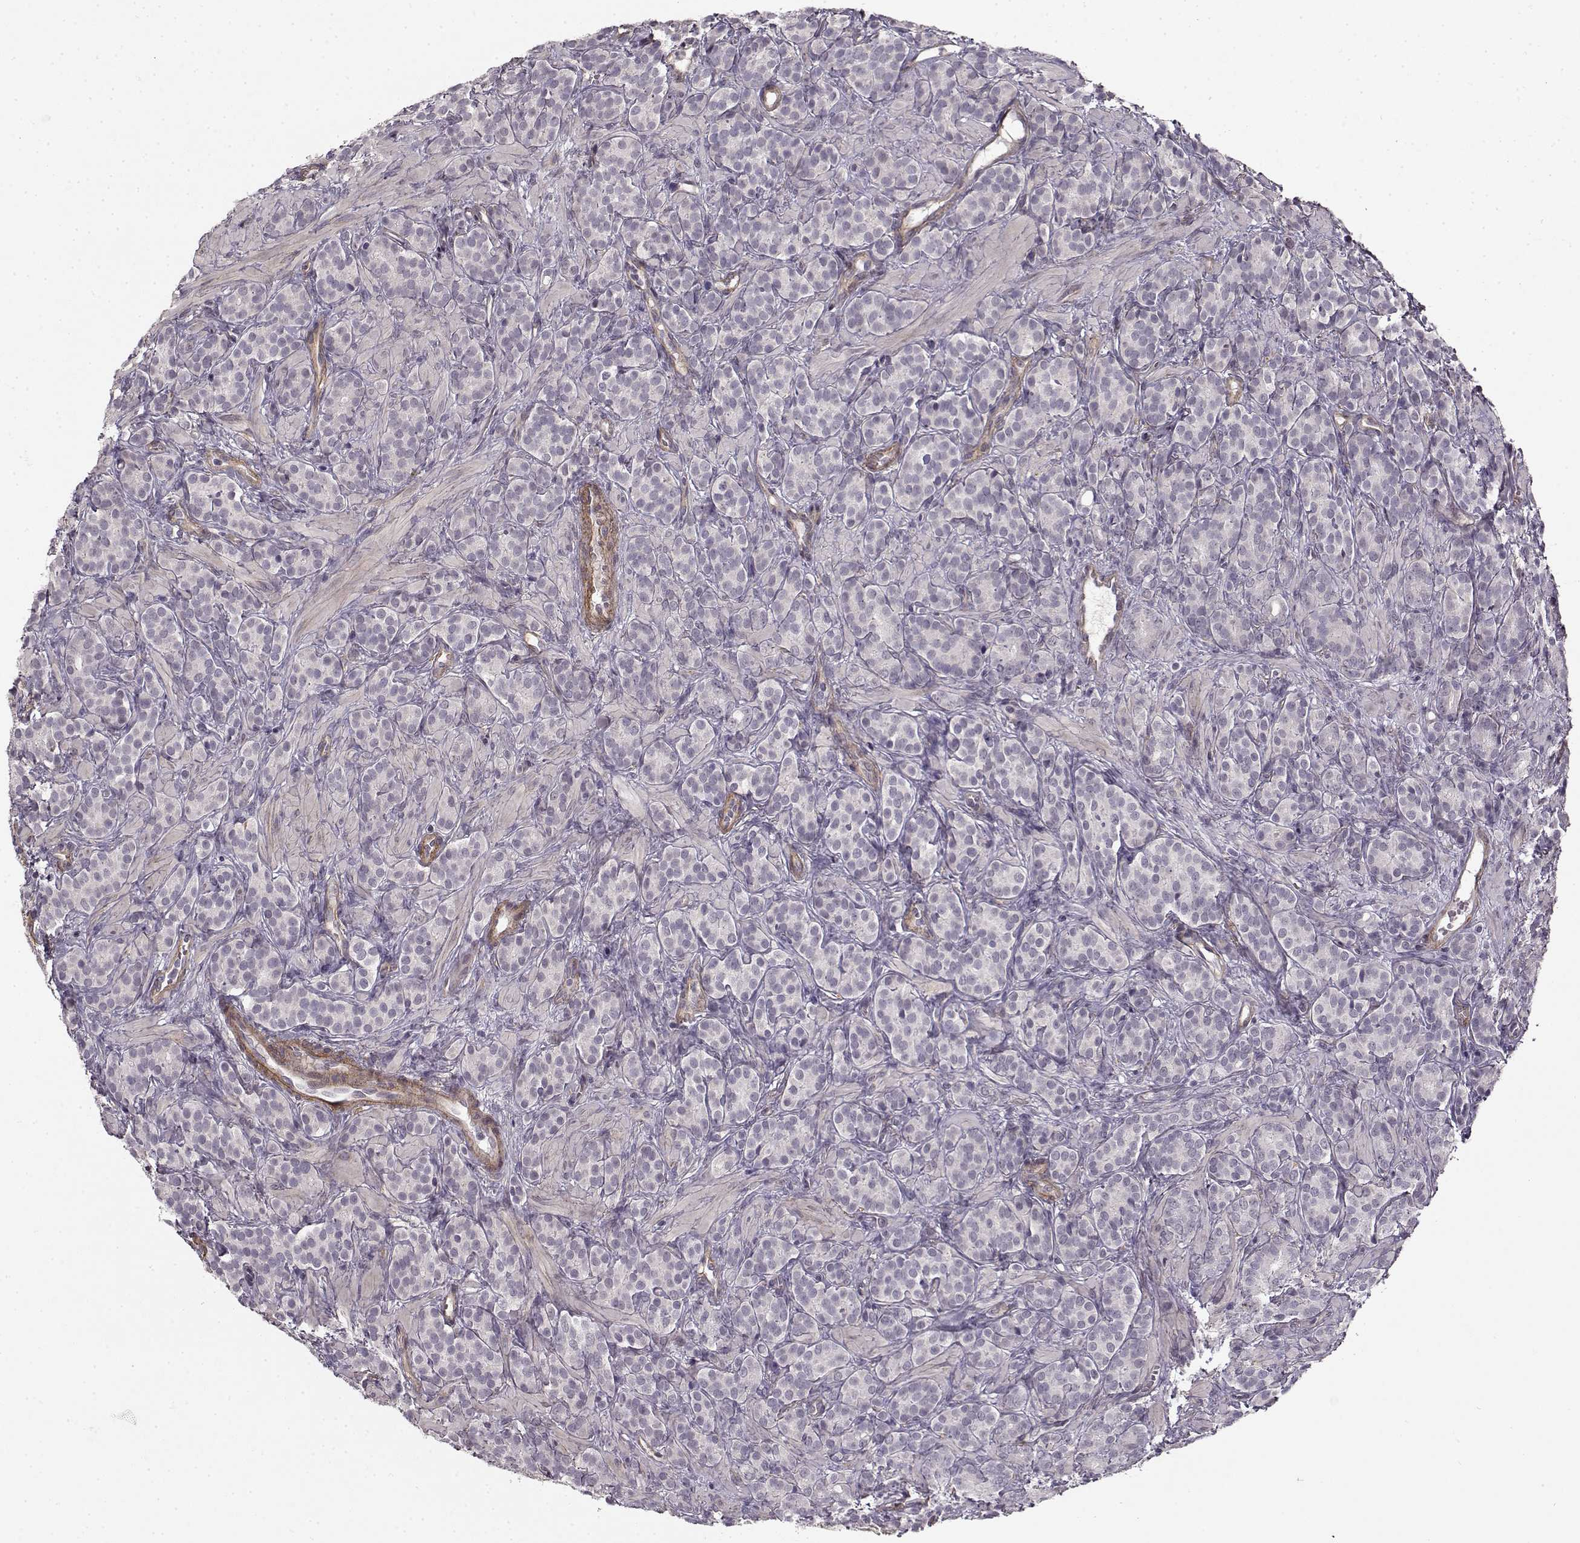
{"staining": {"intensity": "negative", "quantity": "none", "location": "none"}, "tissue": "prostate cancer", "cell_type": "Tumor cells", "image_type": "cancer", "snomed": [{"axis": "morphology", "description": "Adenocarcinoma, High grade"}, {"axis": "topography", "description": "Prostate"}], "caption": "Protein analysis of prostate cancer demonstrates no significant expression in tumor cells.", "gene": "LAMB2", "patient": {"sex": "male", "age": 84}}